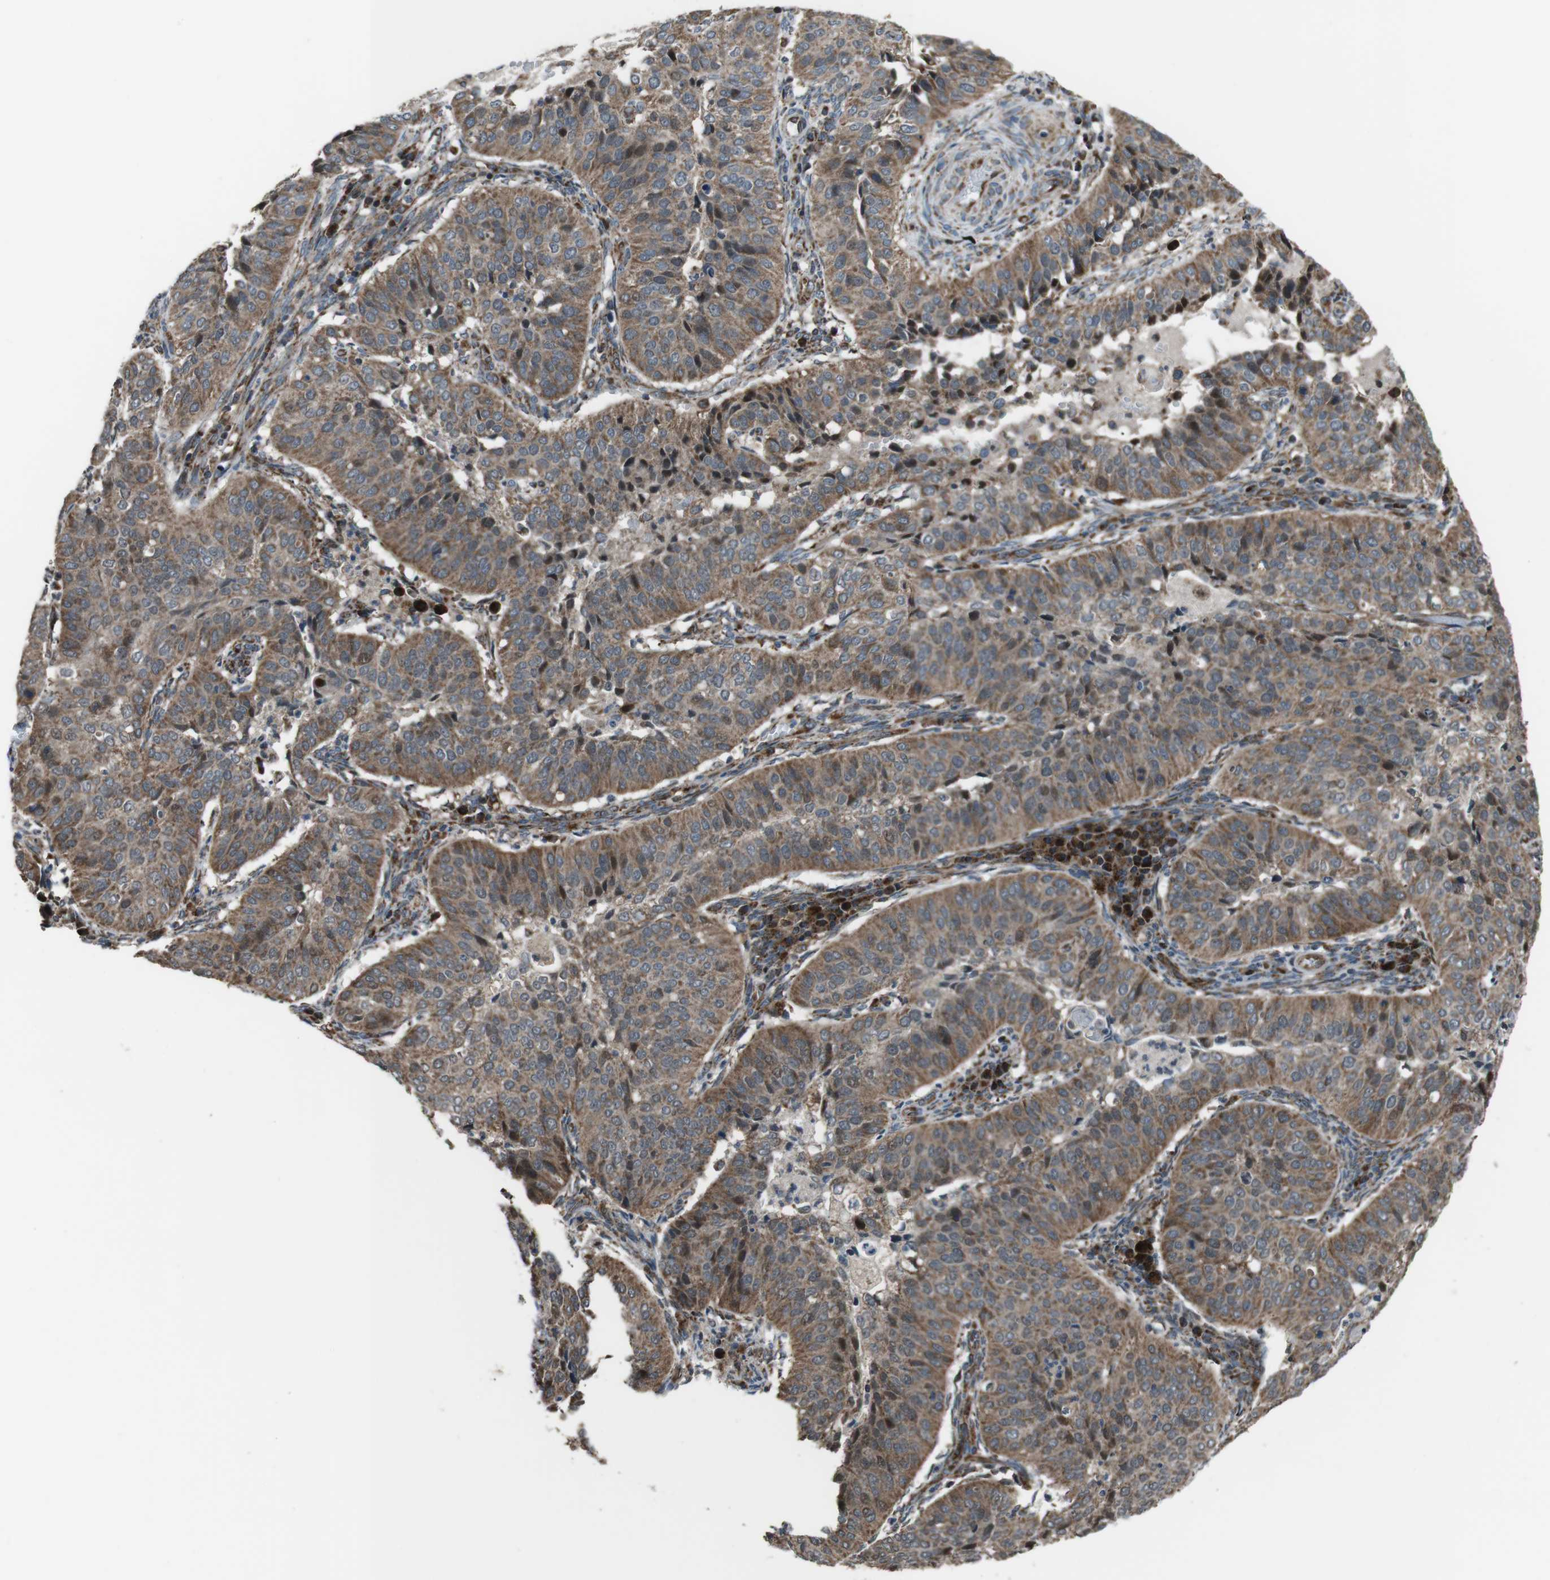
{"staining": {"intensity": "moderate", "quantity": ">75%", "location": "cytoplasmic/membranous"}, "tissue": "cervical cancer", "cell_type": "Tumor cells", "image_type": "cancer", "snomed": [{"axis": "morphology", "description": "Normal tissue, NOS"}, {"axis": "morphology", "description": "Squamous cell carcinoma, NOS"}, {"axis": "topography", "description": "Cervix"}], "caption": "High-power microscopy captured an IHC image of cervical cancer, revealing moderate cytoplasmic/membranous positivity in approximately >75% of tumor cells.", "gene": "GIMAP8", "patient": {"sex": "female", "age": 39}}